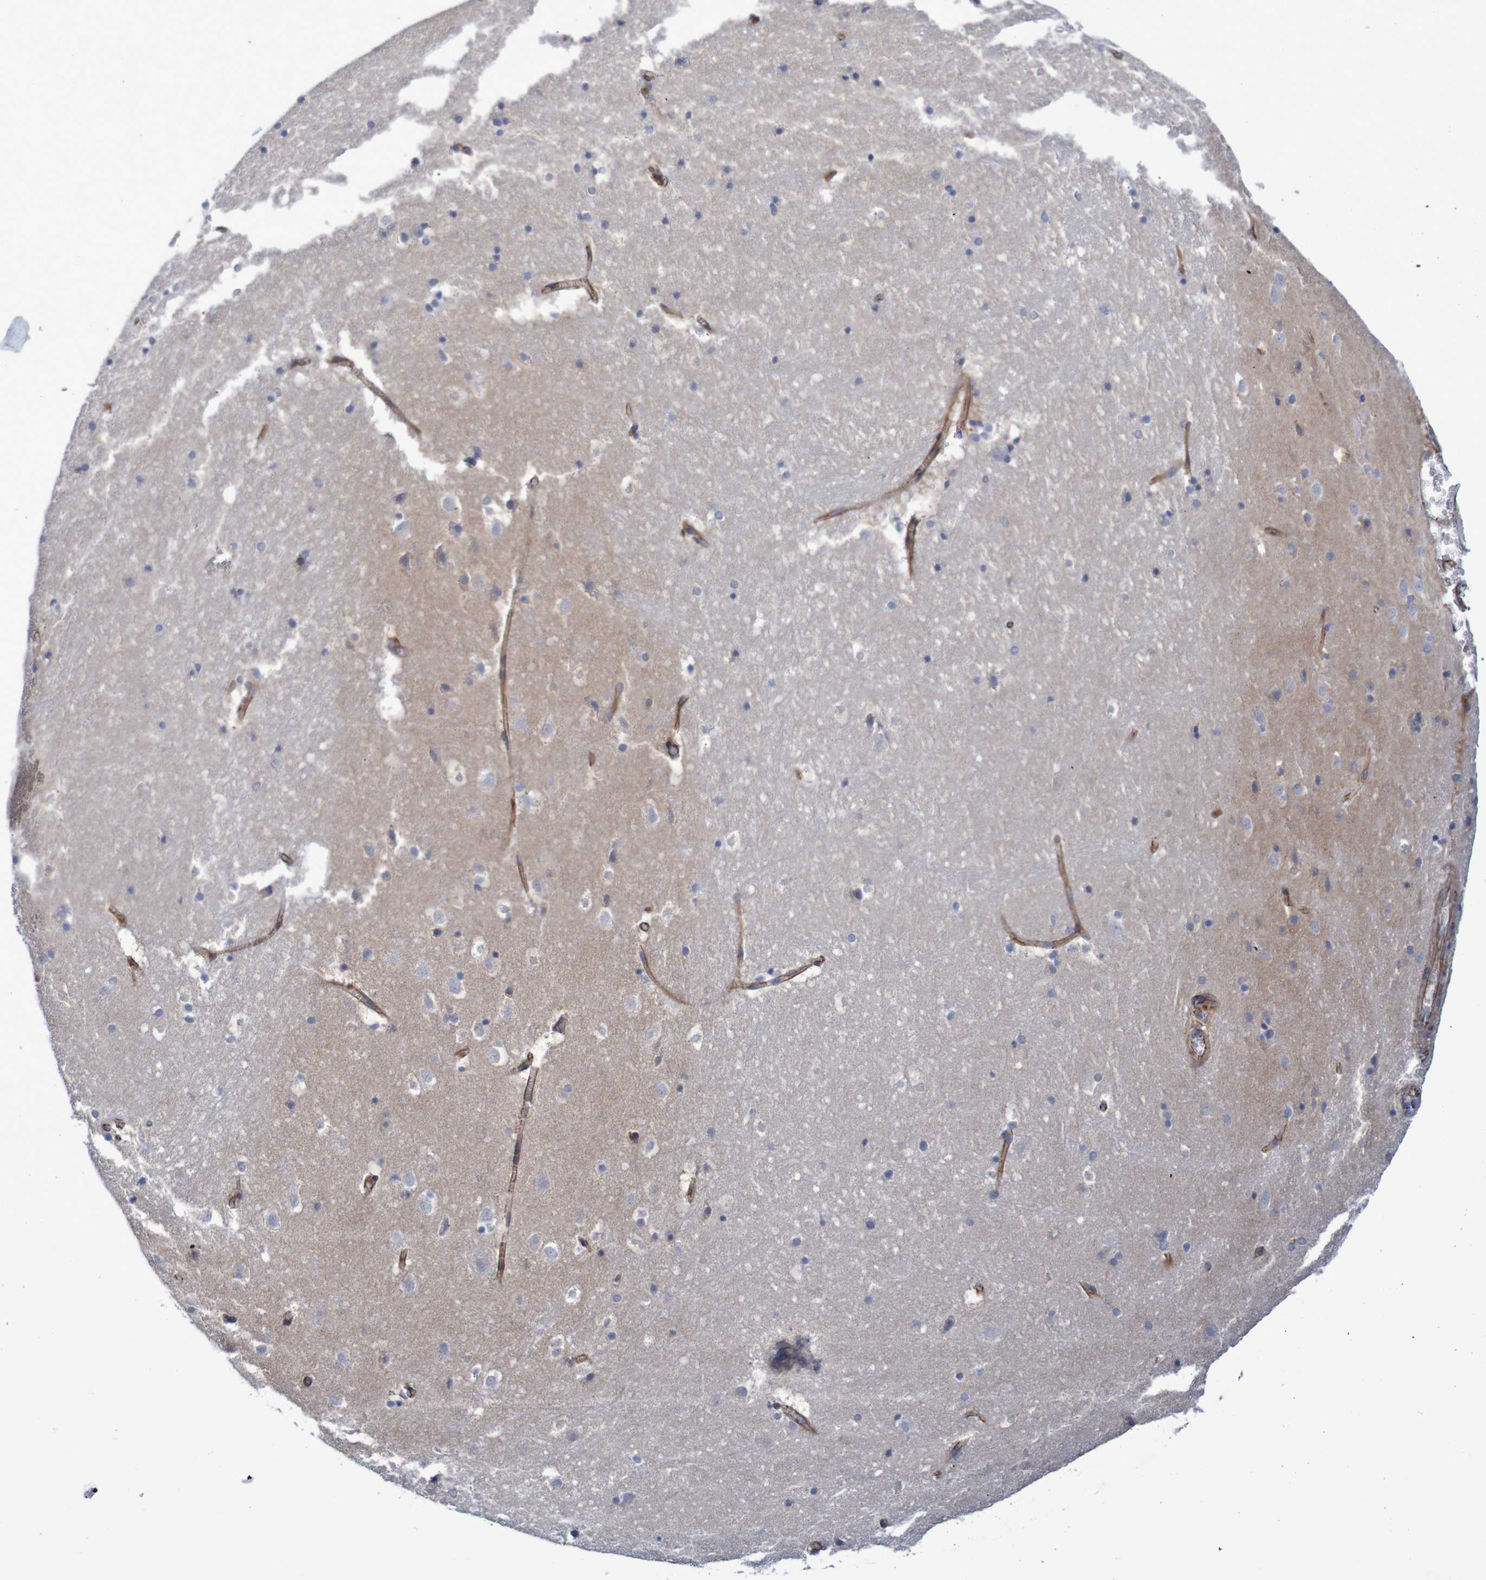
{"staining": {"intensity": "negative", "quantity": "none", "location": "none"}, "tissue": "hippocampus", "cell_type": "Glial cells", "image_type": "normal", "snomed": [{"axis": "morphology", "description": "Normal tissue, NOS"}, {"axis": "topography", "description": "Hippocampus"}], "caption": "Hippocampus stained for a protein using immunohistochemistry (IHC) demonstrates no expression glial cells.", "gene": "NECTIN2", "patient": {"sex": "male", "age": 45}}